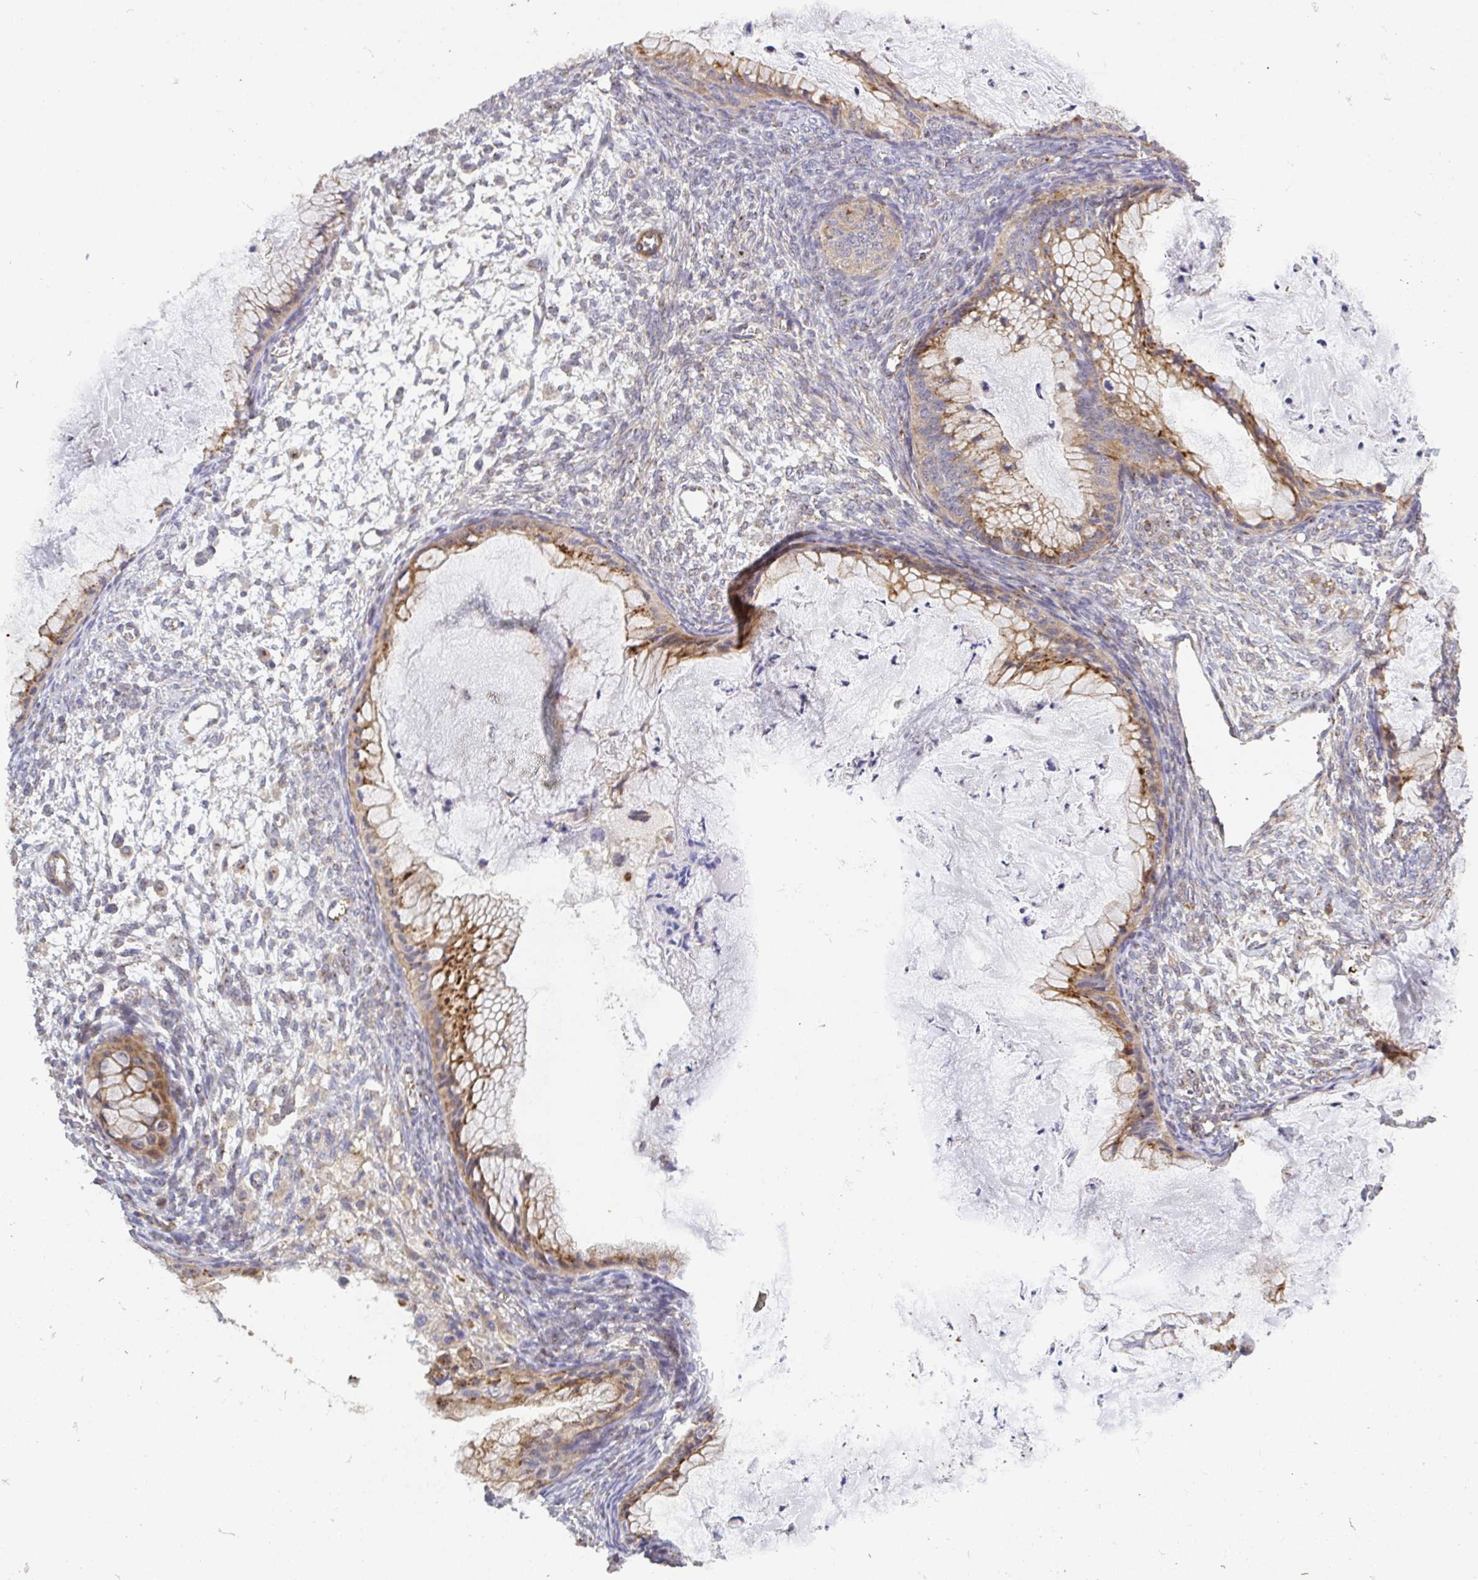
{"staining": {"intensity": "moderate", "quantity": "25%-75%", "location": "cytoplasmic/membranous"}, "tissue": "ovarian cancer", "cell_type": "Tumor cells", "image_type": "cancer", "snomed": [{"axis": "morphology", "description": "Cystadenocarcinoma, mucinous, NOS"}, {"axis": "topography", "description": "Ovary"}], "caption": "Ovarian mucinous cystadenocarcinoma stained with DAB immunohistochemistry displays medium levels of moderate cytoplasmic/membranous positivity in about 25%-75% of tumor cells.", "gene": "TM9SF4", "patient": {"sex": "female", "age": 72}}